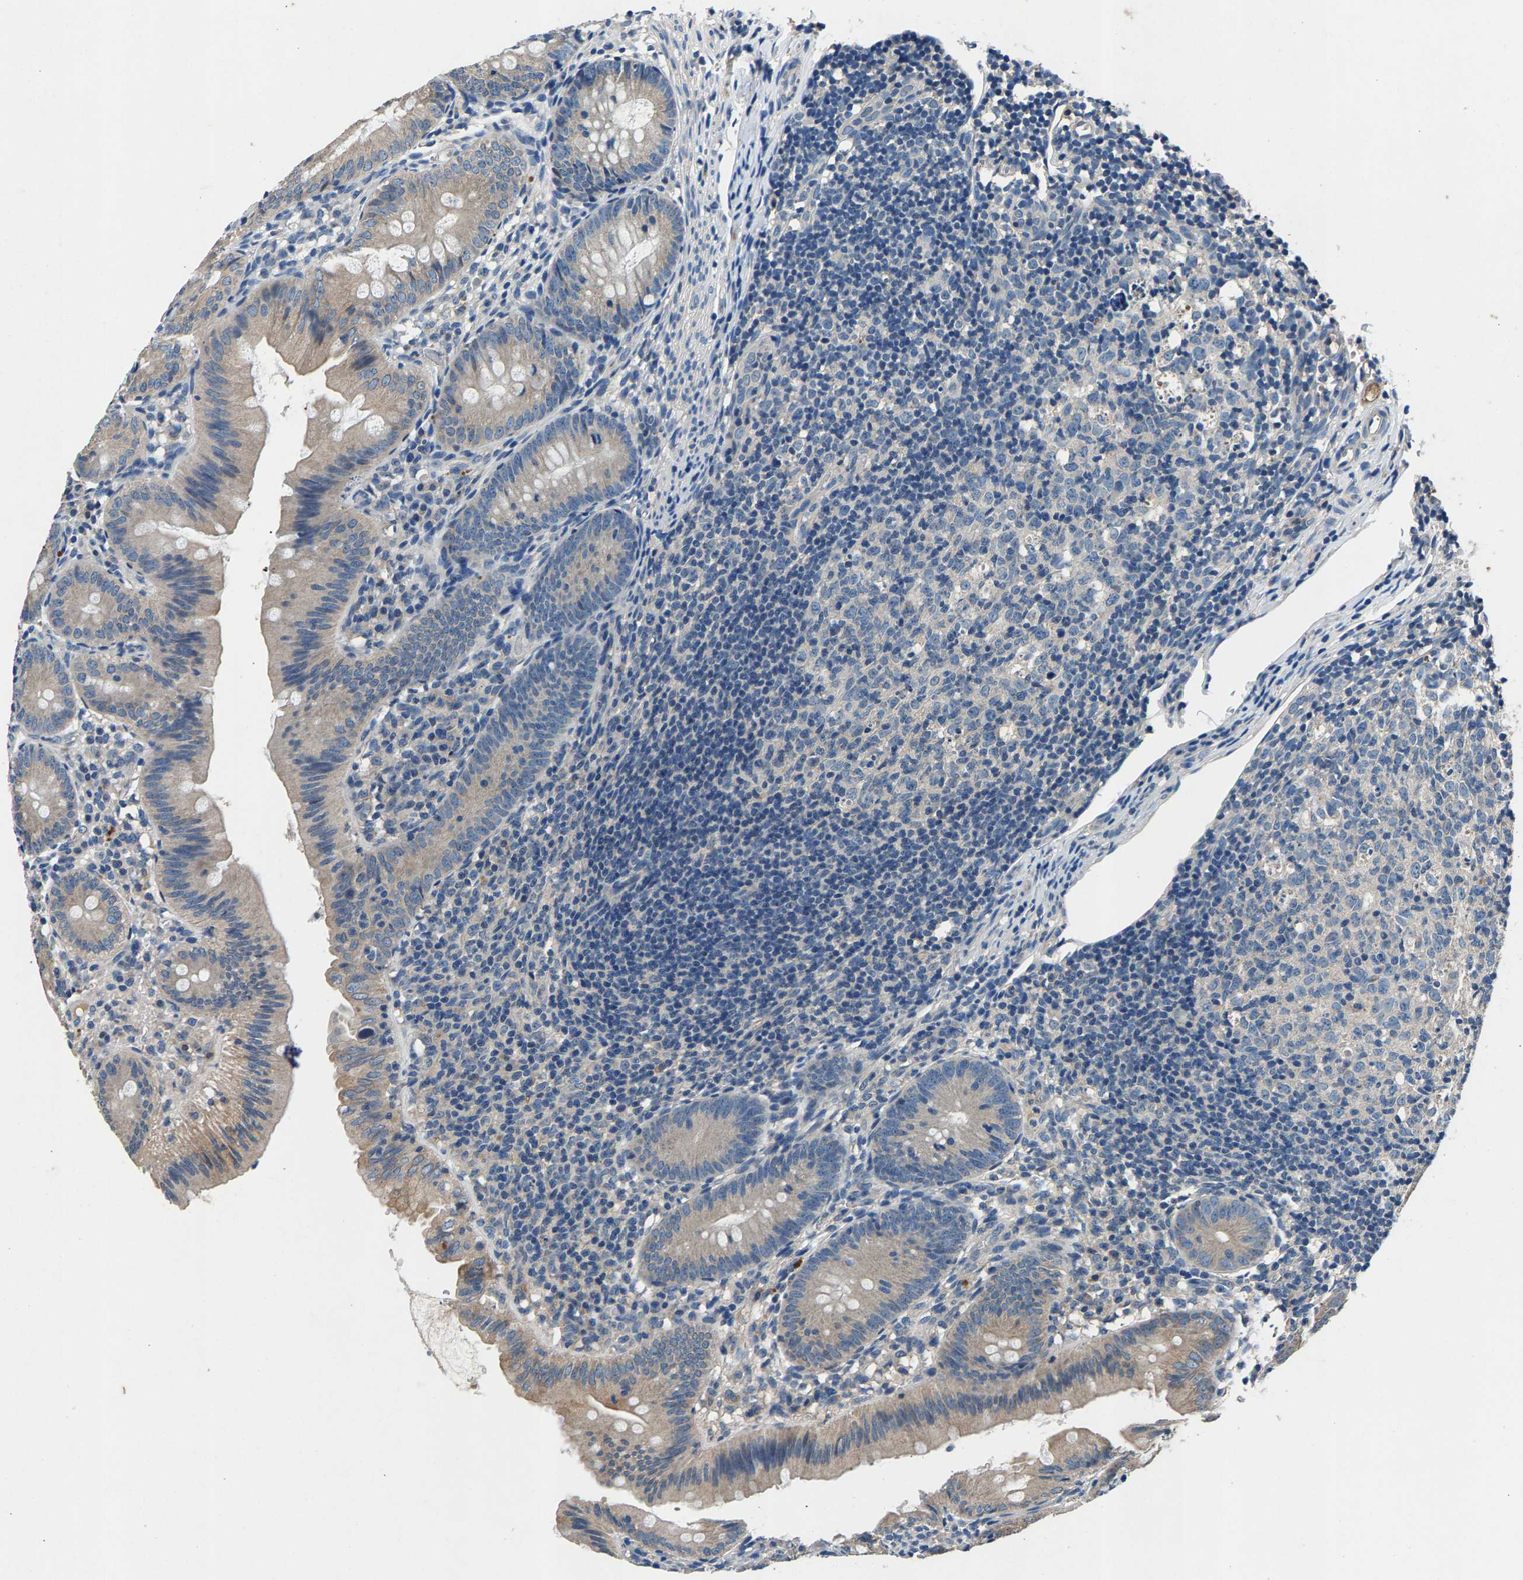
{"staining": {"intensity": "weak", "quantity": "<25%", "location": "cytoplasmic/membranous"}, "tissue": "appendix", "cell_type": "Glandular cells", "image_type": "normal", "snomed": [{"axis": "morphology", "description": "Normal tissue, NOS"}, {"axis": "topography", "description": "Appendix"}], "caption": "This is an immunohistochemistry (IHC) photomicrograph of normal appendix. There is no expression in glandular cells.", "gene": "PRXL2C", "patient": {"sex": "male", "age": 1}}